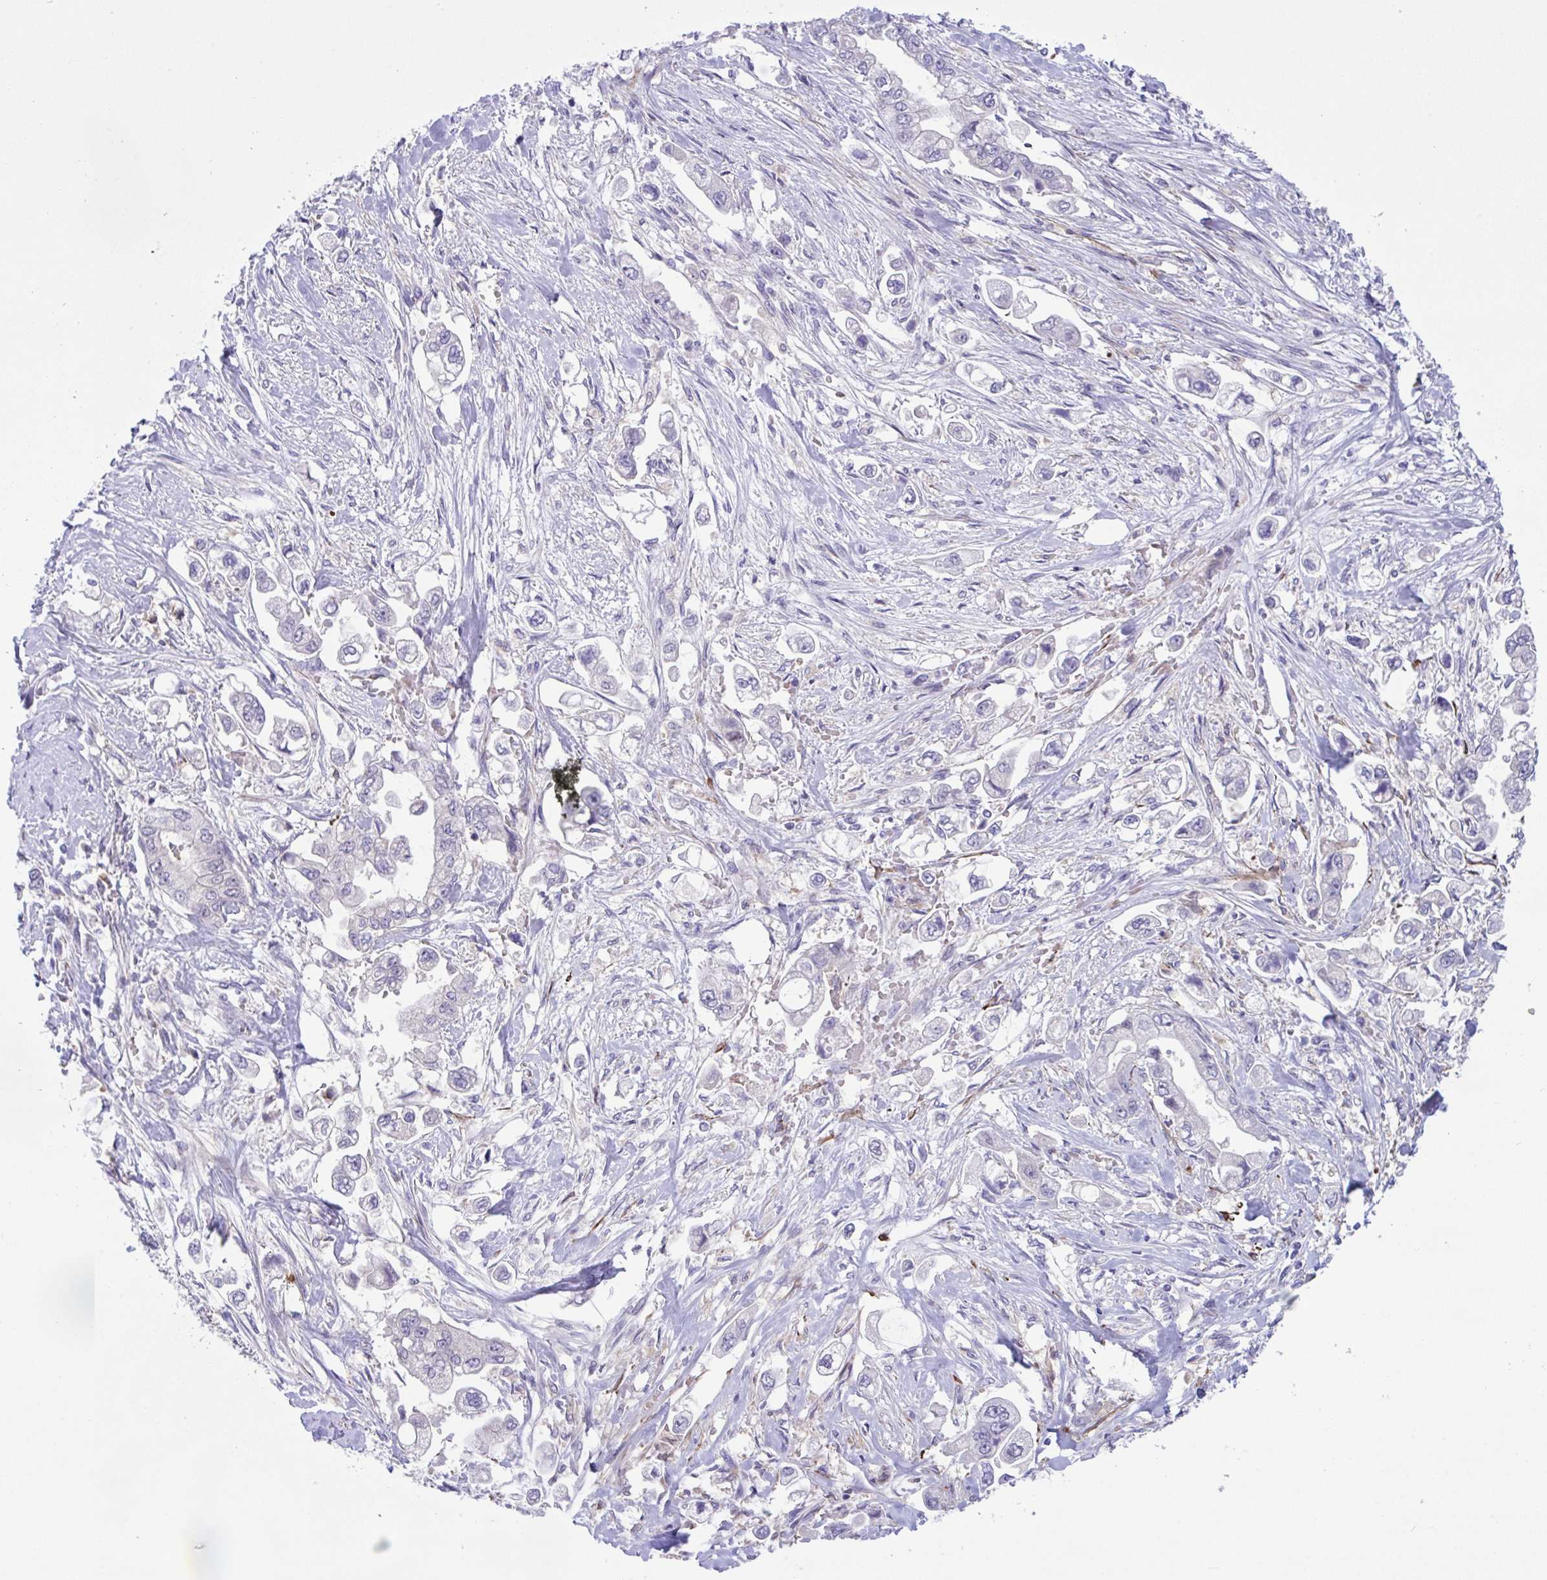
{"staining": {"intensity": "negative", "quantity": "none", "location": "none"}, "tissue": "stomach cancer", "cell_type": "Tumor cells", "image_type": "cancer", "snomed": [{"axis": "morphology", "description": "Adenocarcinoma, NOS"}, {"axis": "topography", "description": "Stomach"}], "caption": "DAB (3,3'-diaminobenzidine) immunohistochemical staining of adenocarcinoma (stomach) demonstrates no significant staining in tumor cells. (DAB (3,3'-diaminobenzidine) immunohistochemistry (IHC) visualized using brightfield microscopy, high magnification).", "gene": "CENPQ", "patient": {"sex": "male", "age": 62}}